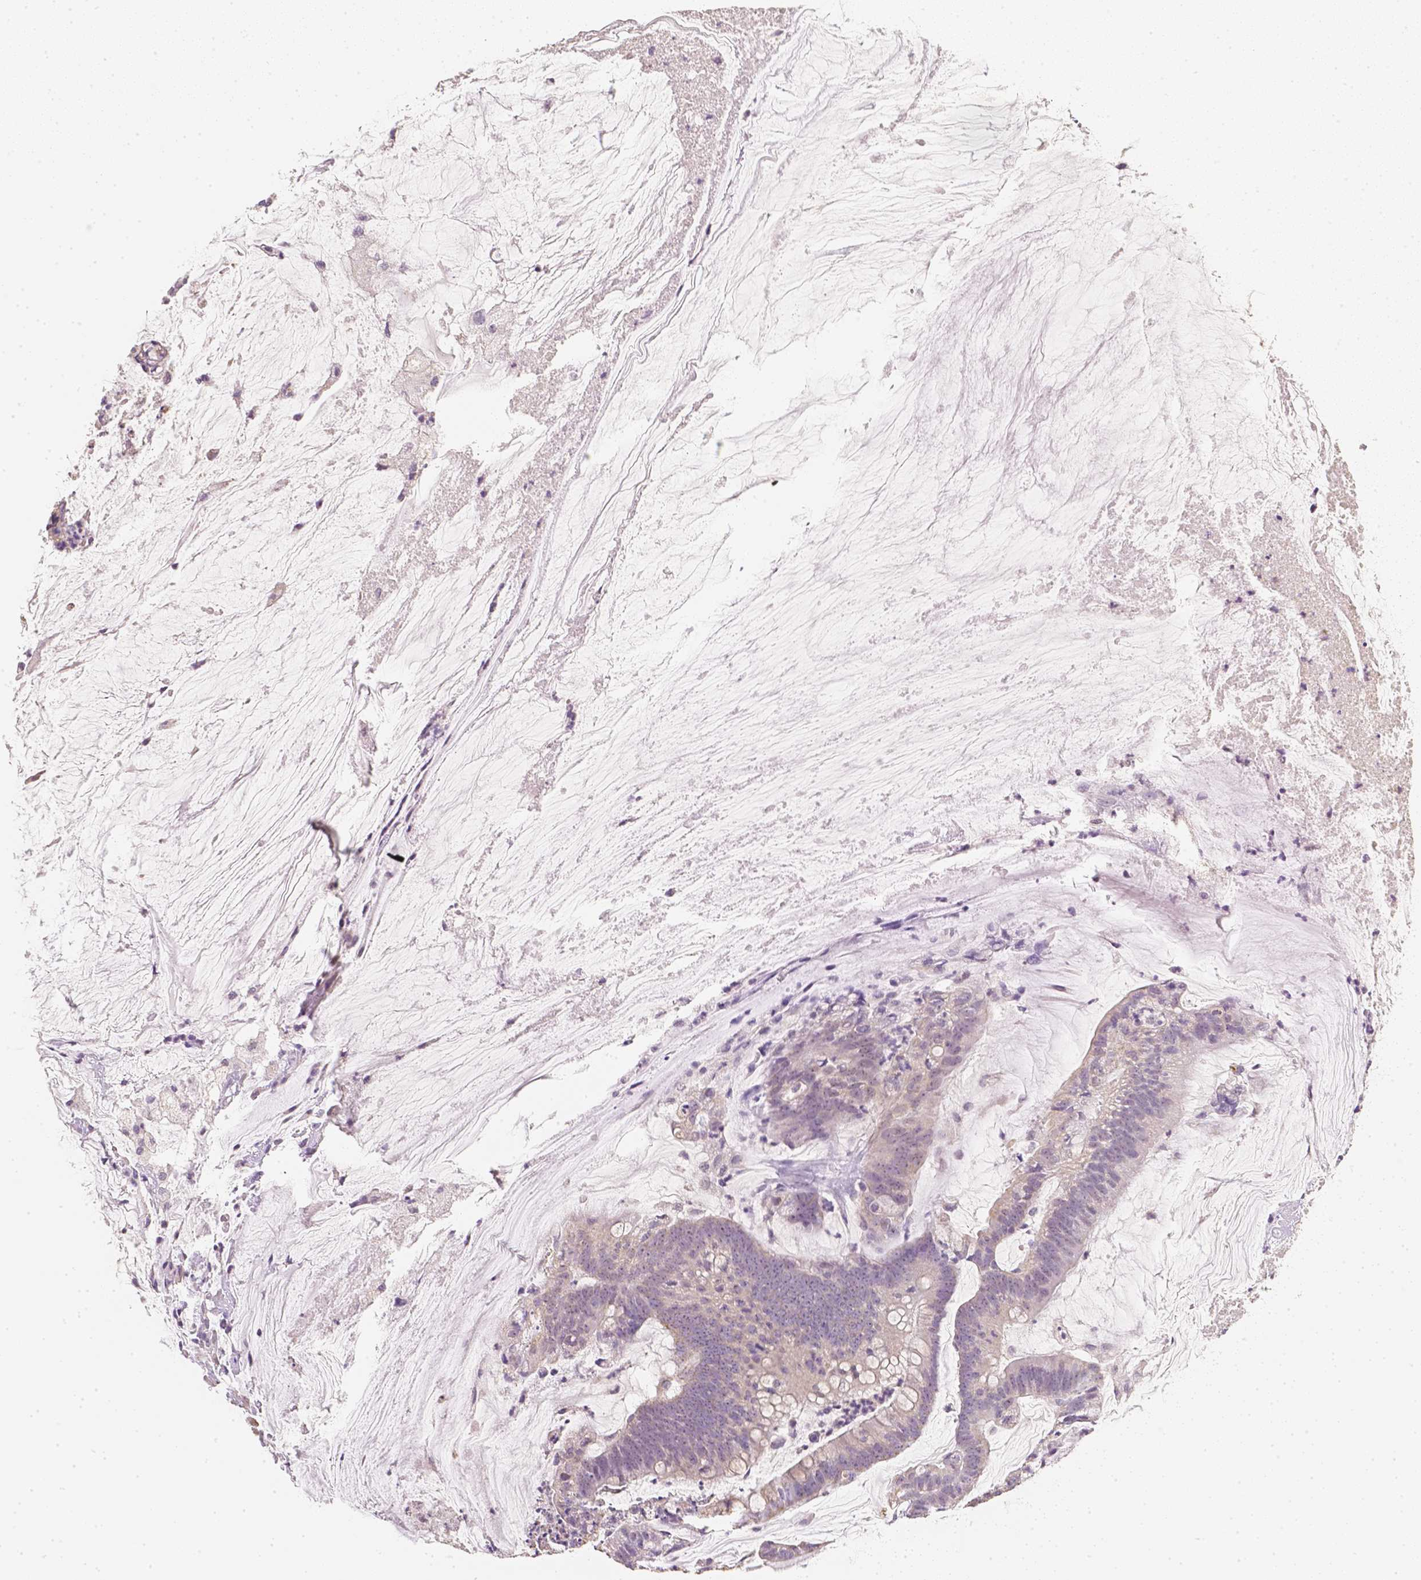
{"staining": {"intensity": "negative", "quantity": "none", "location": "none"}, "tissue": "colorectal cancer", "cell_type": "Tumor cells", "image_type": "cancer", "snomed": [{"axis": "morphology", "description": "Adenocarcinoma, NOS"}, {"axis": "topography", "description": "Colon"}], "caption": "High power microscopy histopathology image of an immunohistochemistry micrograph of adenocarcinoma (colorectal), revealing no significant staining in tumor cells.", "gene": "NVL", "patient": {"sex": "male", "age": 62}}